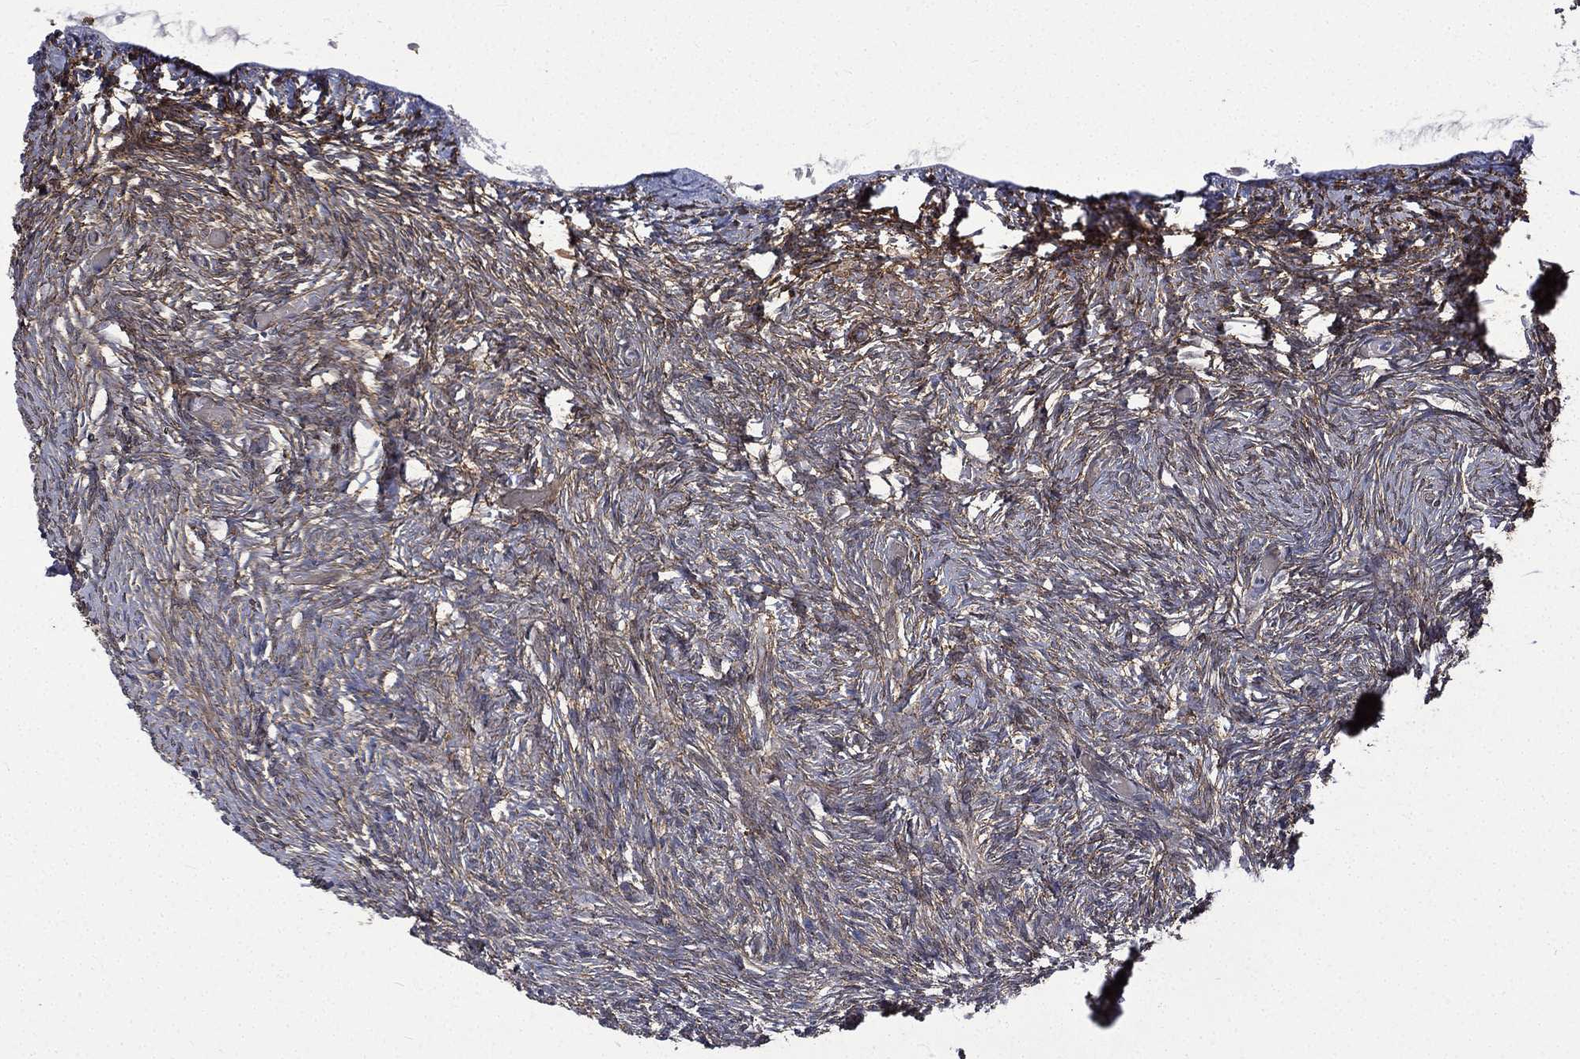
{"staining": {"intensity": "weak", "quantity": "25%-75%", "location": "cytoplasmic/membranous"}, "tissue": "ovary", "cell_type": "Follicle cells", "image_type": "normal", "snomed": [{"axis": "morphology", "description": "Normal tissue, NOS"}, {"axis": "topography", "description": "Ovary"}], "caption": "Immunohistochemistry (IHC) (DAB (3,3'-diaminobenzidine)) staining of benign human ovary displays weak cytoplasmic/membranous protein positivity in approximately 25%-75% of follicle cells.", "gene": "PPFIBP1", "patient": {"sex": "female", "age": 39}}